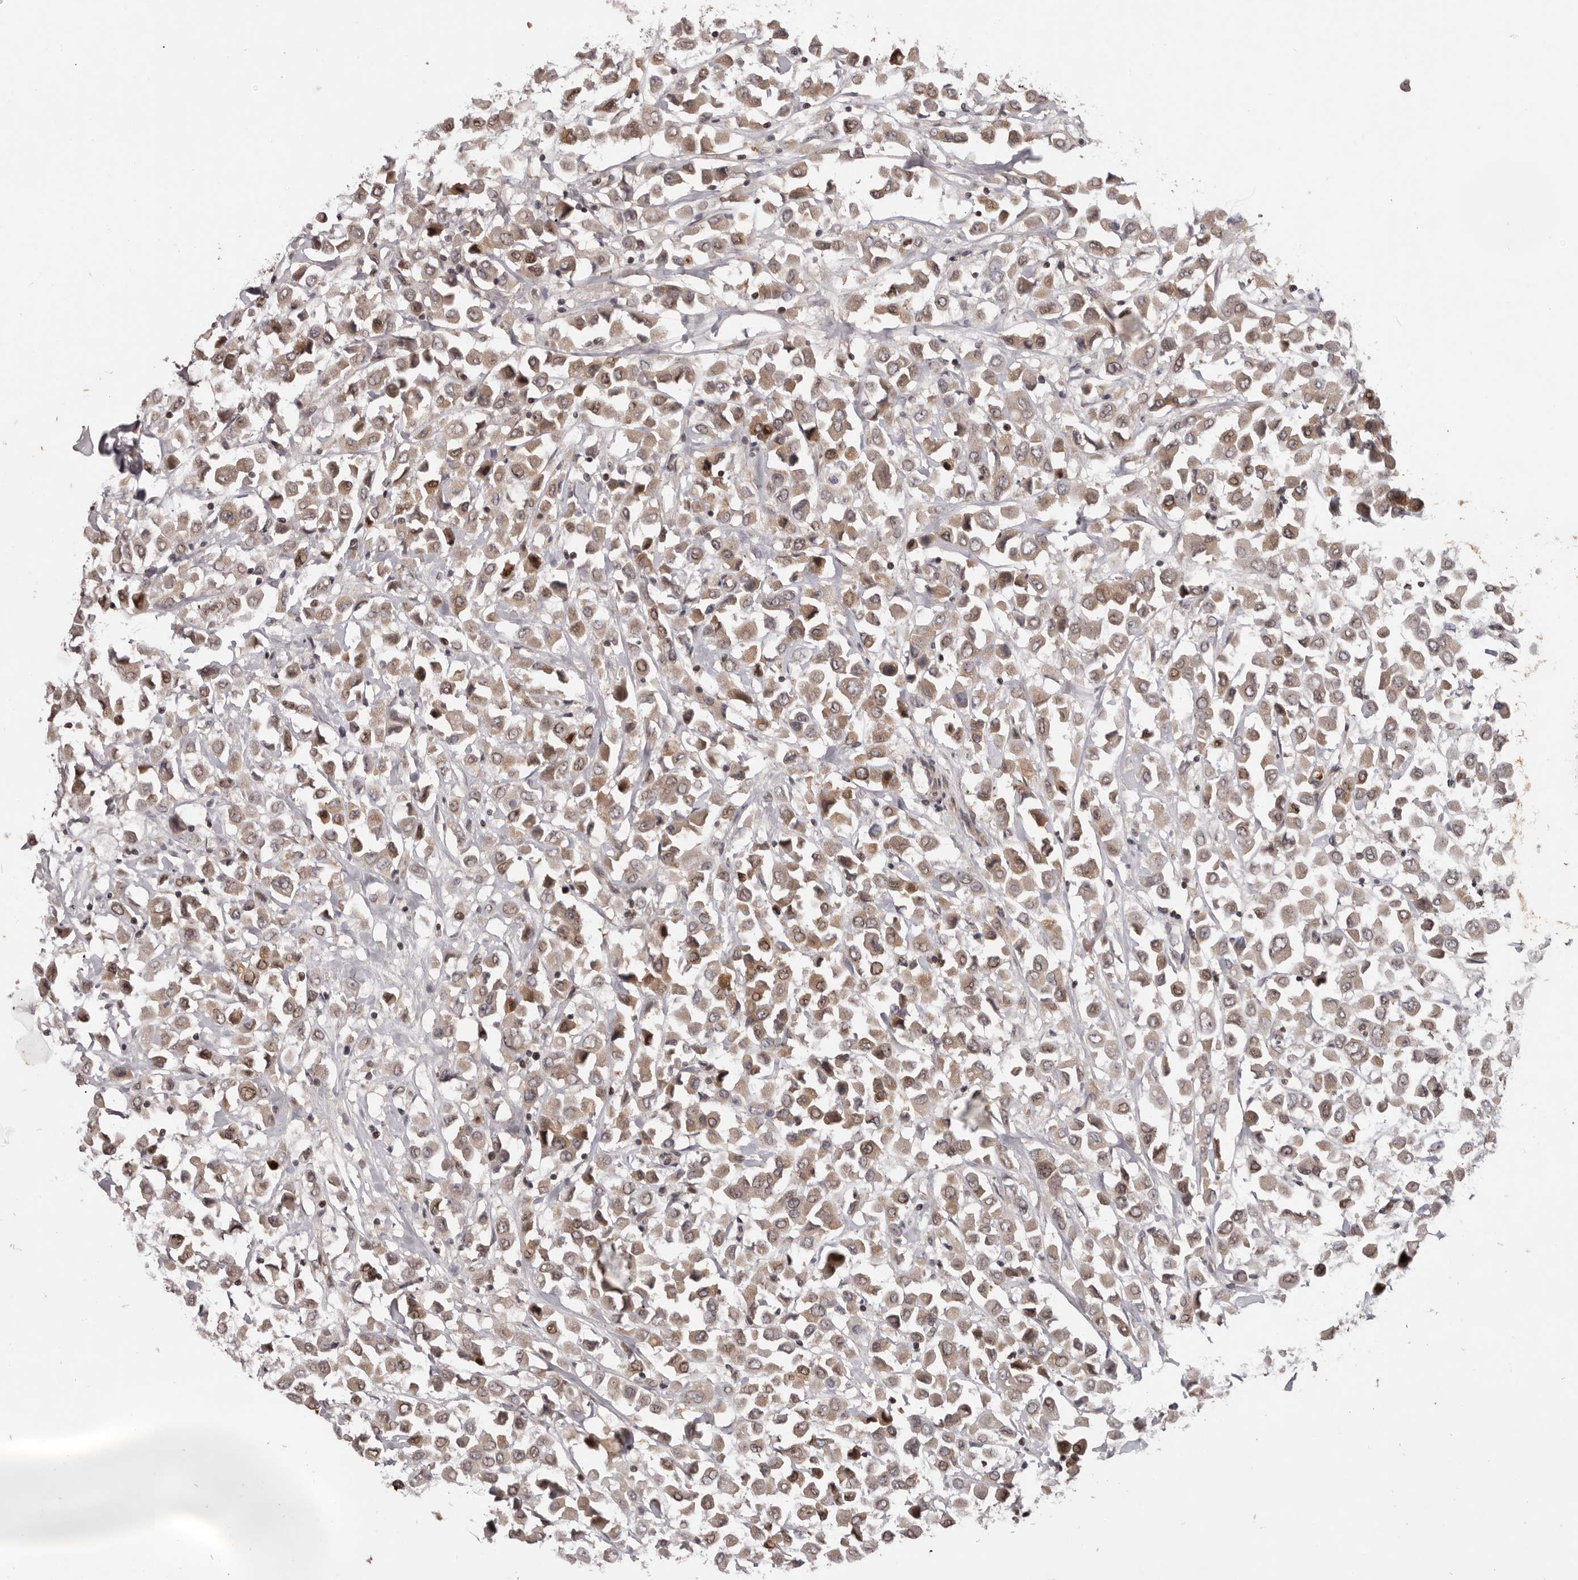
{"staining": {"intensity": "moderate", "quantity": ">75%", "location": "cytoplasmic/membranous,nuclear"}, "tissue": "breast cancer", "cell_type": "Tumor cells", "image_type": "cancer", "snomed": [{"axis": "morphology", "description": "Duct carcinoma"}, {"axis": "topography", "description": "Breast"}], "caption": "Approximately >75% of tumor cells in human breast cancer display moderate cytoplasmic/membranous and nuclear protein staining as visualized by brown immunohistochemical staining.", "gene": "TBX5", "patient": {"sex": "female", "age": 61}}